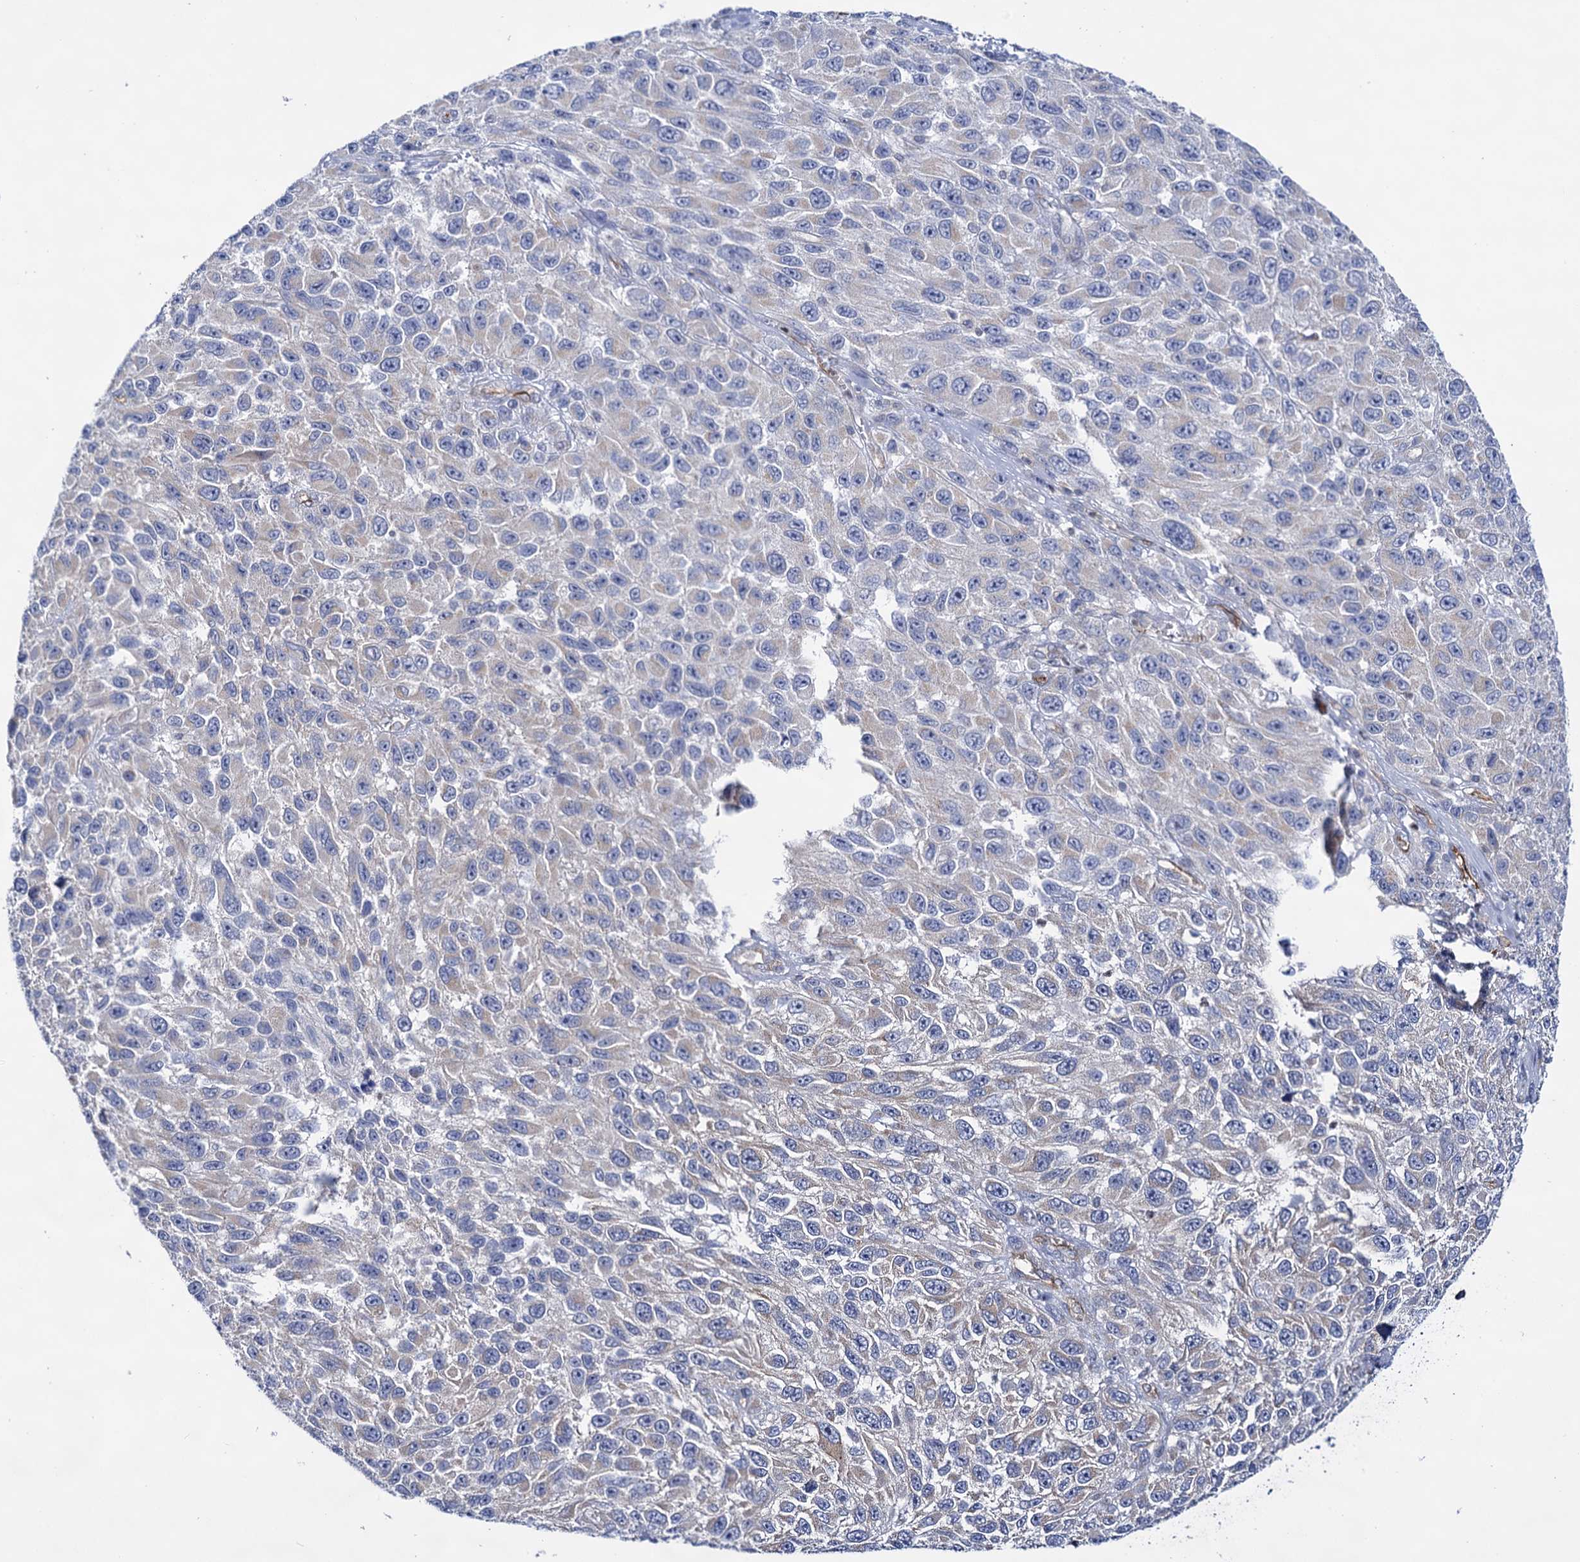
{"staining": {"intensity": "negative", "quantity": "none", "location": "none"}, "tissue": "melanoma", "cell_type": "Tumor cells", "image_type": "cancer", "snomed": [{"axis": "morphology", "description": "Normal tissue, NOS"}, {"axis": "morphology", "description": "Malignant melanoma, NOS"}, {"axis": "topography", "description": "Skin"}], "caption": "Tumor cells are negative for brown protein staining in malignant melanoma.", "gene": "ABLIM1", "patient": {"sex": "female", "age": 96}}